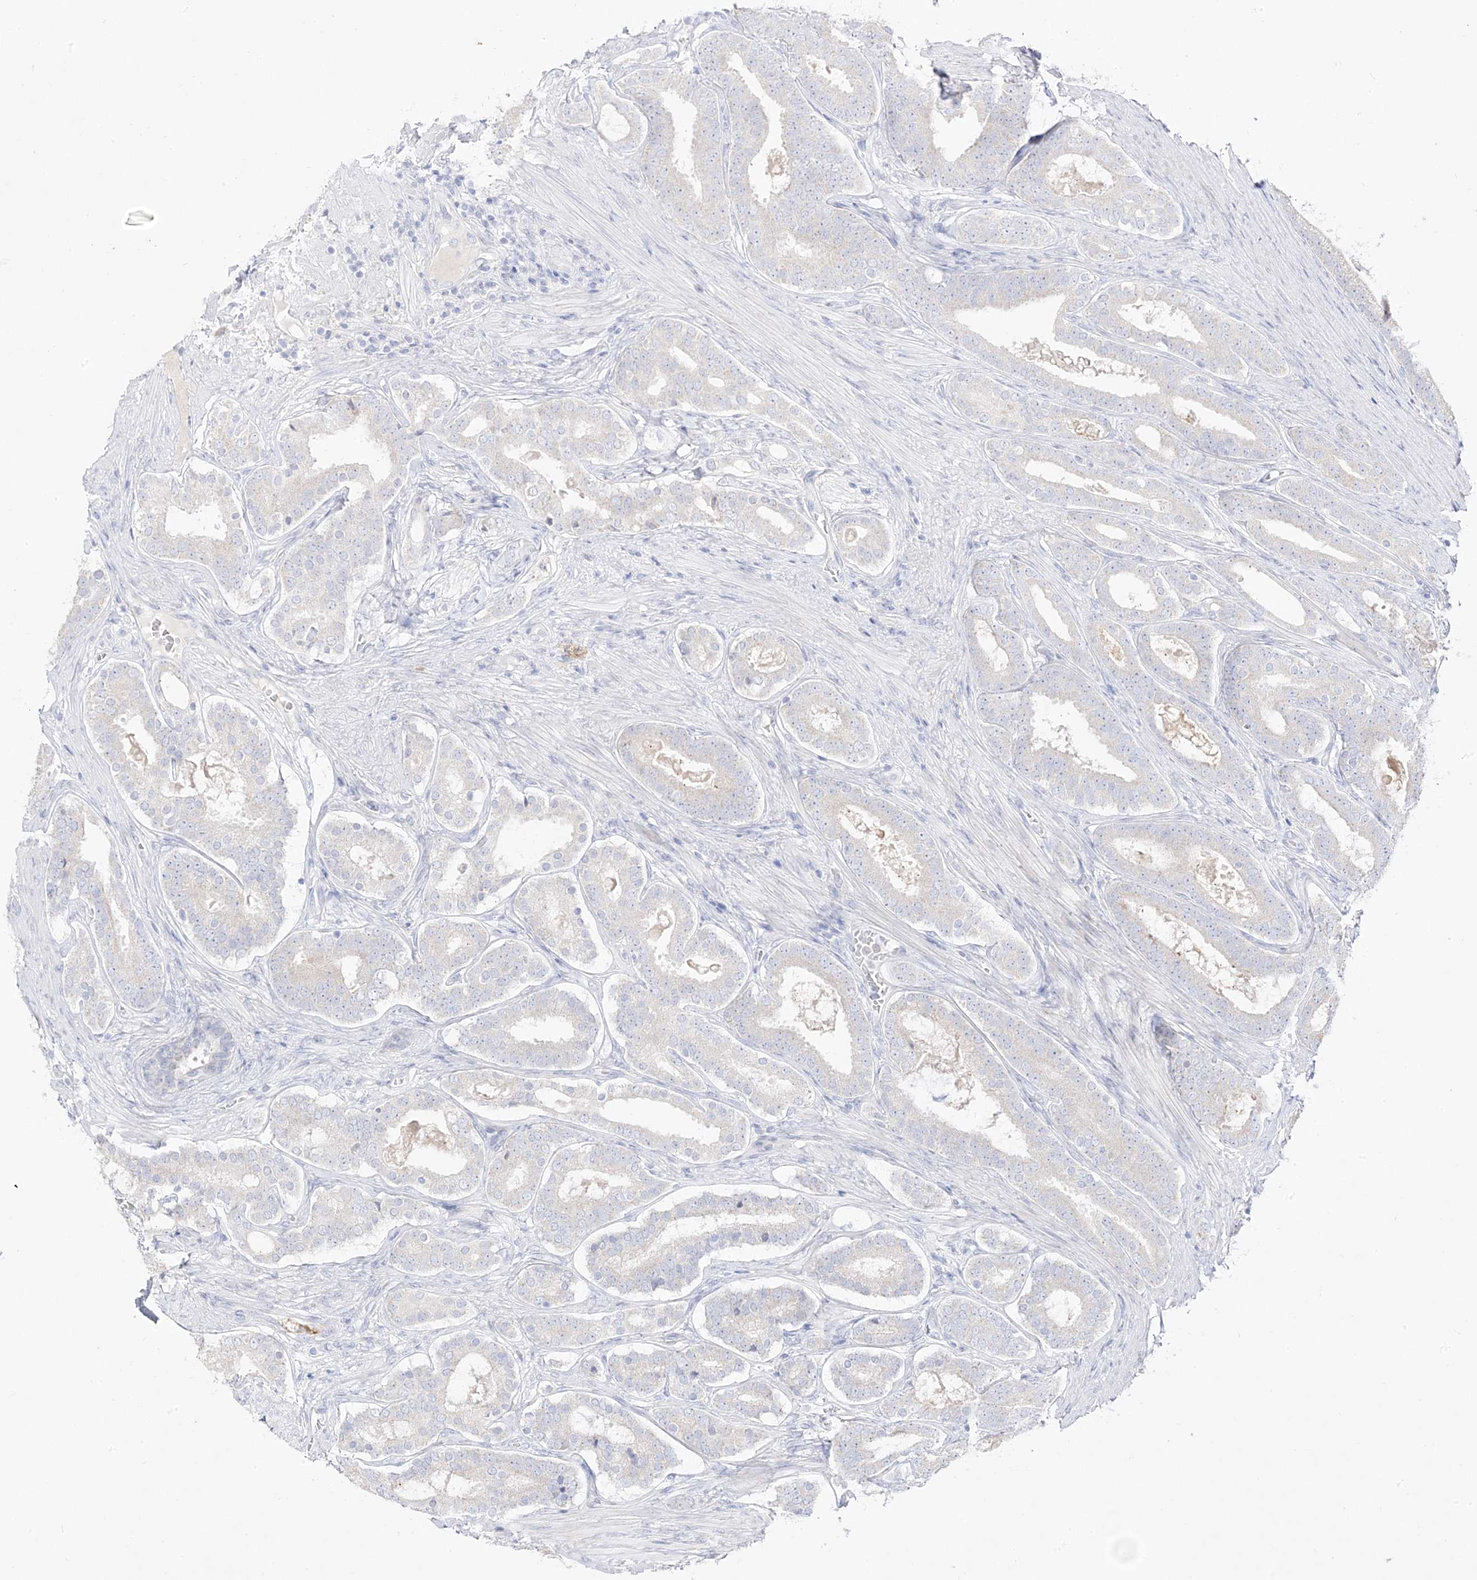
{"staining": {"intensity": "negative", "quantity": "none", "location": "none"}, "tissue": "prostate cancer", "cell_type": "Tumor cells", "image_type": "cancer", "snomed": [{"axis": "morphology", "description": "Adenocarcinoma, High grade"}, {"axis": "topography", "description": "Prostate"}], "caption": "A photomicrograph of human prostate cancer (adenocarcinoma (high-grade)) is negative for staining in tumor cells. (DAB IHC, high magnification).", "gene": "TRANK1", "patient": {"sex": "male", "age": 60}}